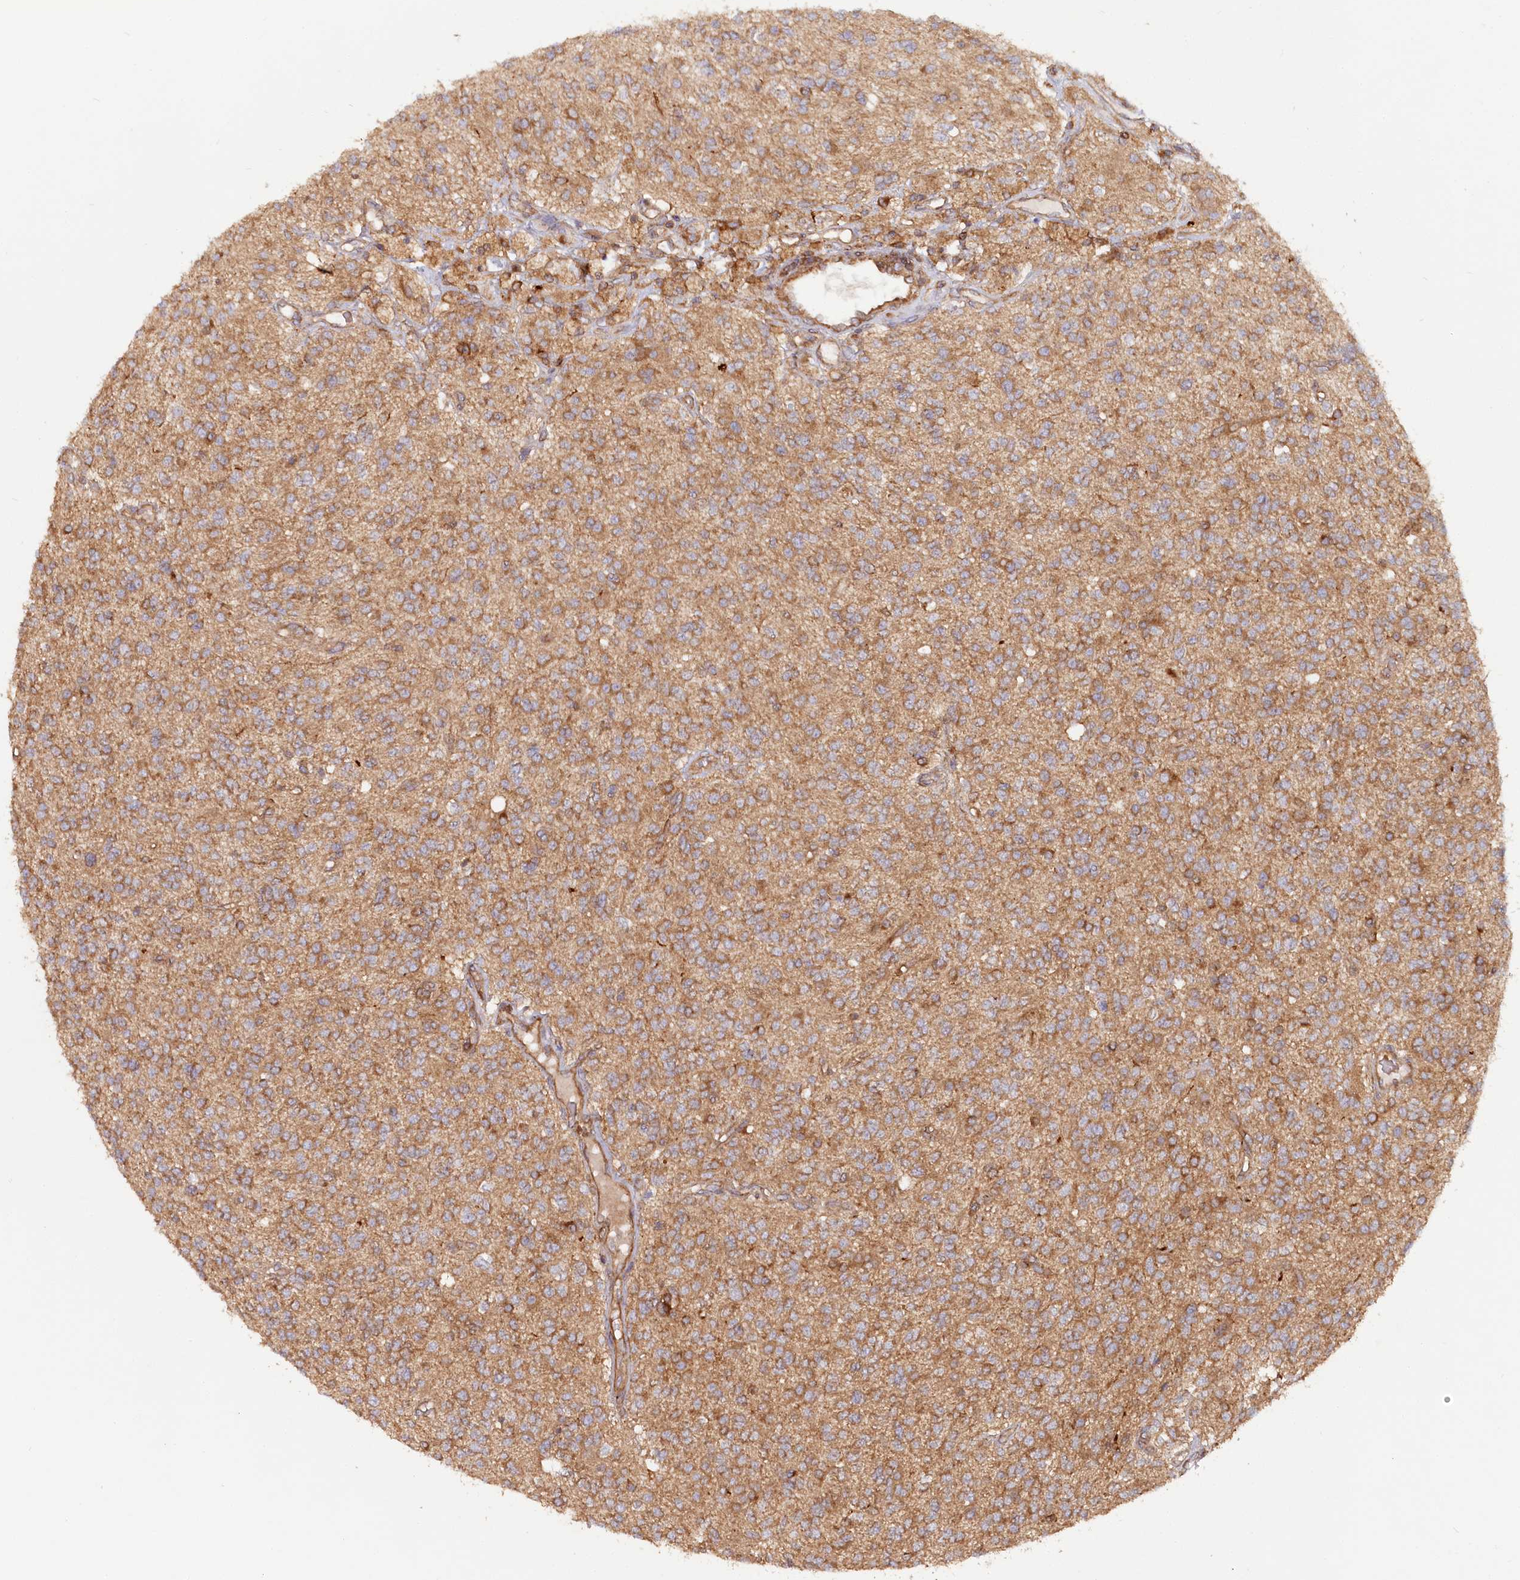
{"staining": {"intensity": "moderate", "quantity": ">75%", "location": "cytoplasmic/membranous"}, "tissue": "glioma", "cell_type": "Tumor cells", "image_type": "cancer", "snomed": [{"axis": "morphology", "description": "Glioma, malignant, High grade"}, {"axis": "topography", "description": "Brain"}], "caption": "Immunohistochemistry (IHC) micrograph of neoplastic tissue: human glioma stained using IHC demonstrates medium levels of moderate protein expression localized specifically in the cytoplasmic/membranous of tumor cells, appearing as a cytoplasmic/membranous brown color.", "gene": "PAIP2", "patient": {"sex": "male", "age": 34}}